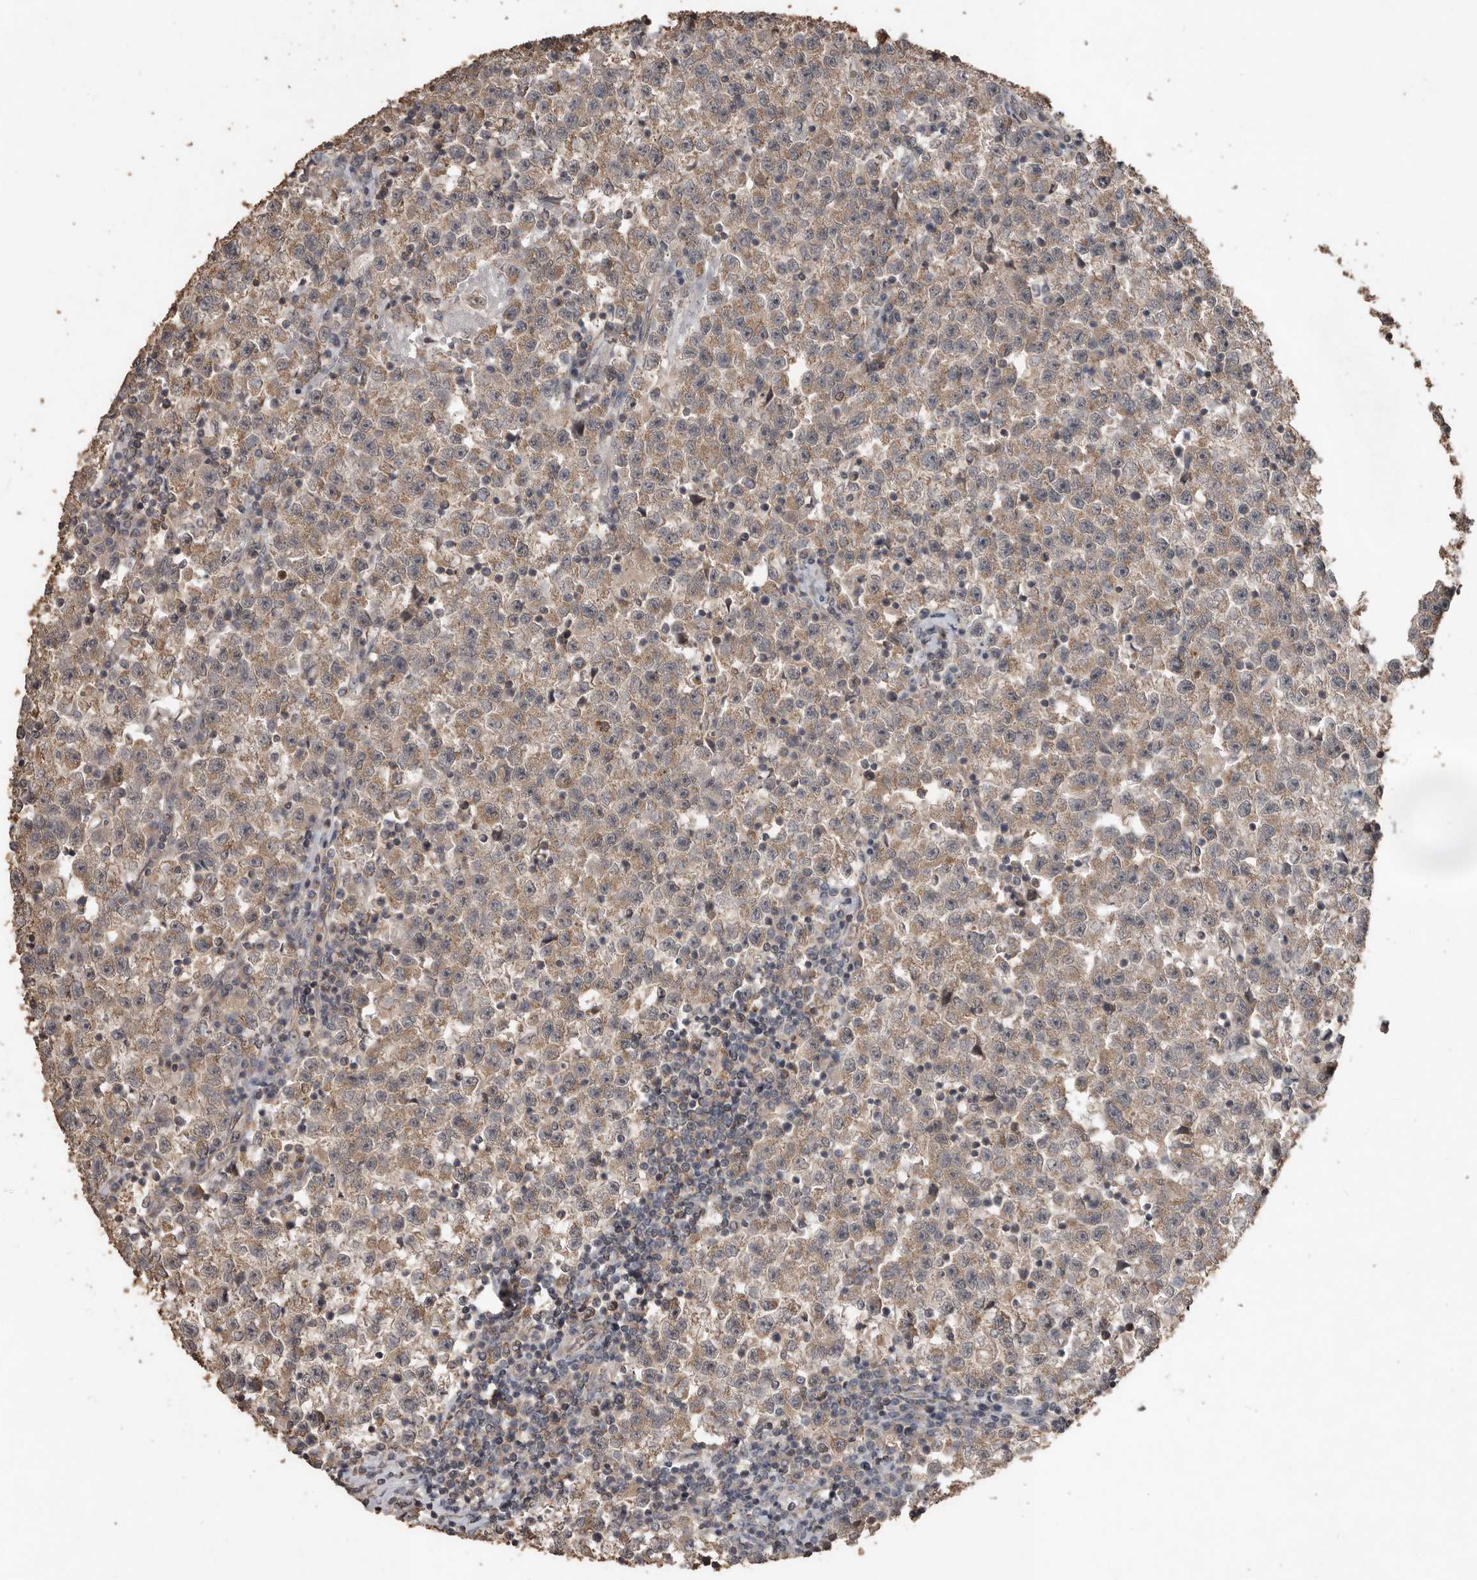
{"staining": {"intensity": "weak", "quantity": ">75%", "location": "cytoplasmic/membranous"}, "tissue": "testis cancer", "cell_type": "Tumor cells", "image_type": "cancer", "snomed": [{"axis": "morphology", "description": "Seminoma, NOS"}, {"axis": "topography", "description": "Testis"}], "caption": "Human seminoma (testis) stained for a protein (brown) demonstrates weak cytoplasmic/membranous positive positivity in approximately >75% of tumor cells.", "gene": "BAMBI", "patient": {"sex": "male", "age": 22}}